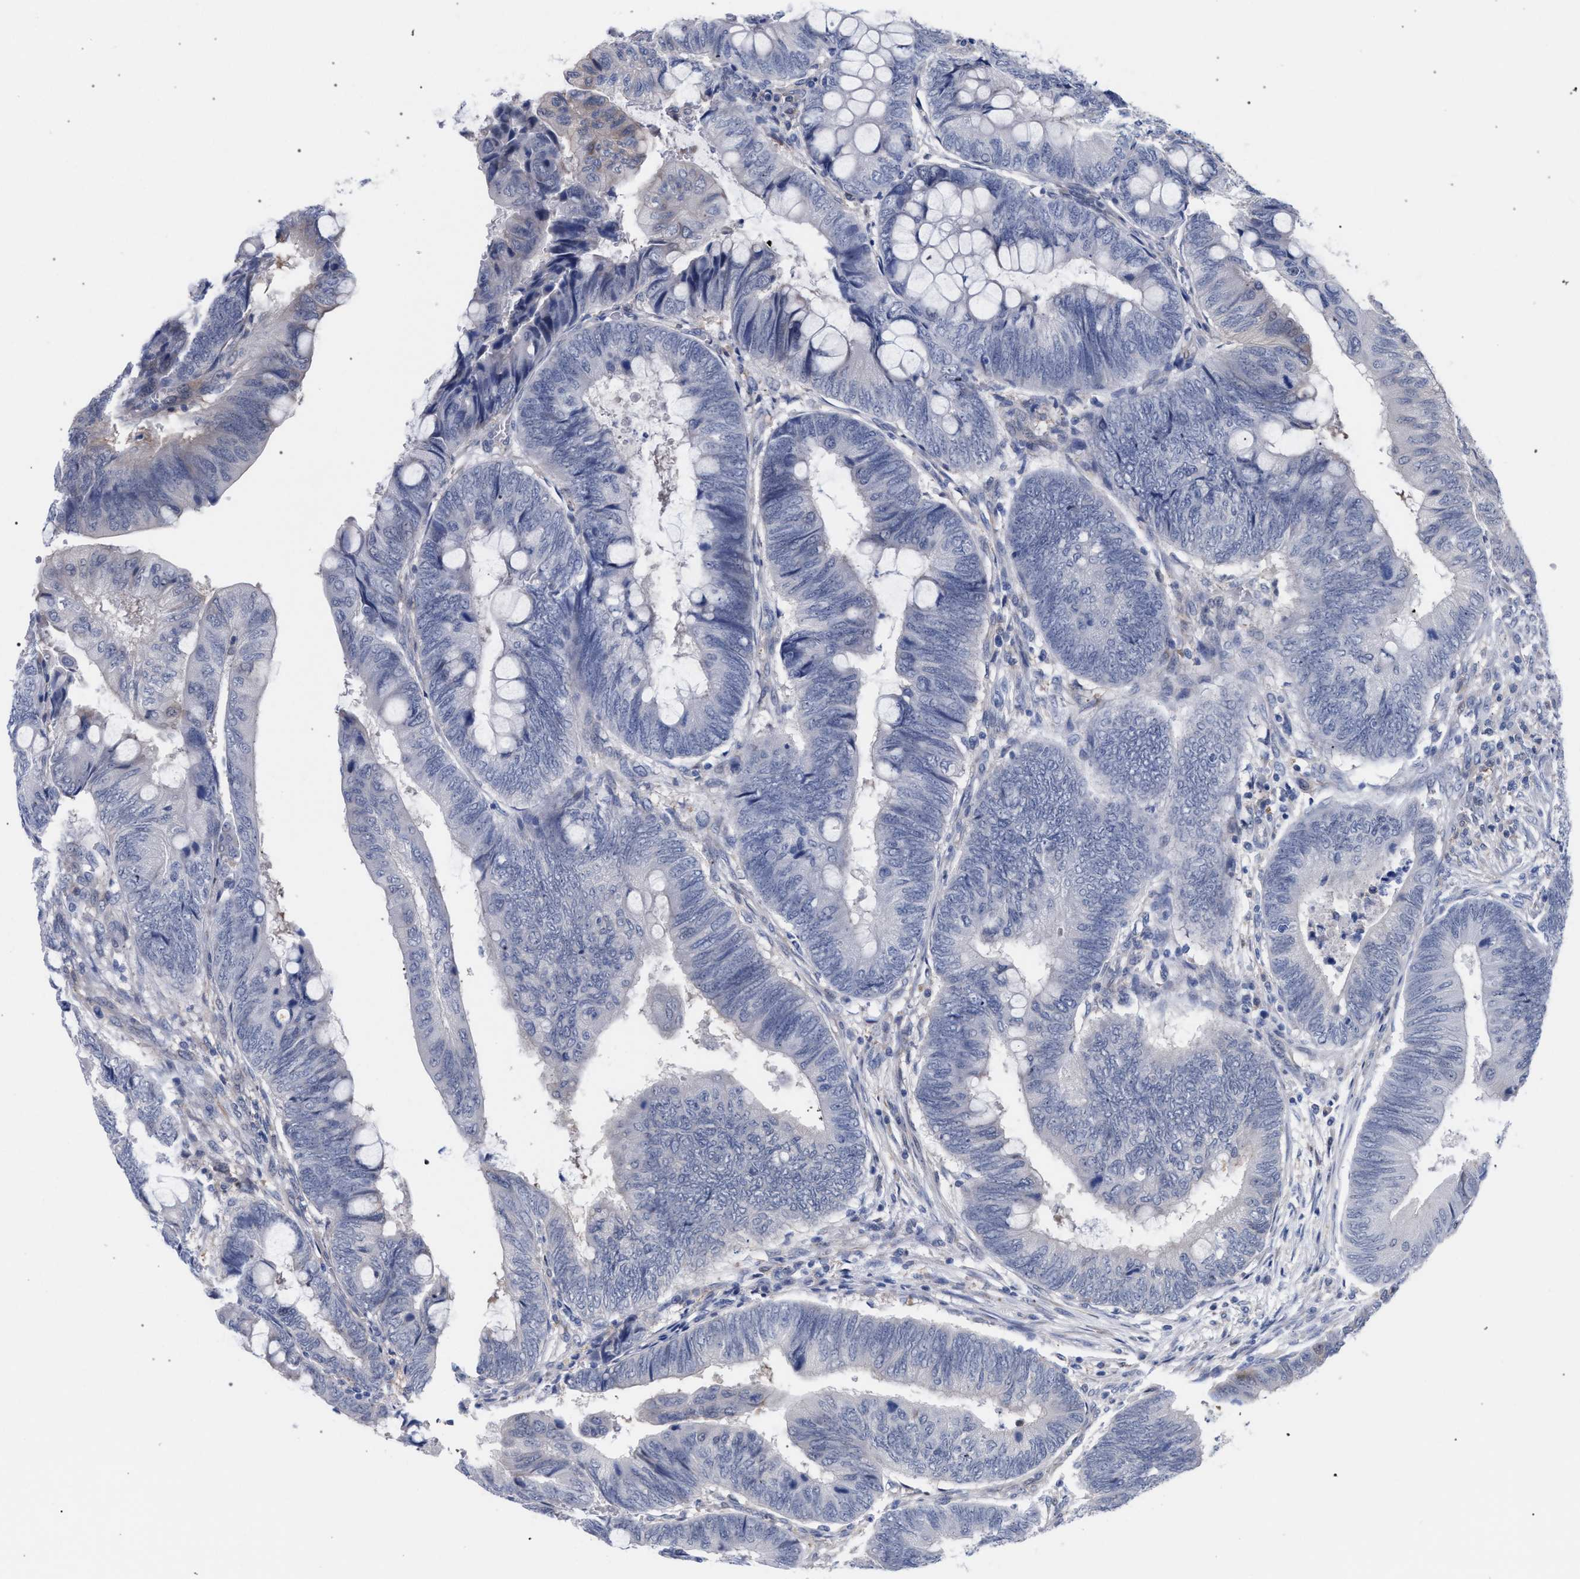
{"staining": {"intensity": "negative", "quantity": "none", "location": "none"}, "tissue": "colorectal cancer", "cell_type": "Tumor cells", "image_type": "cancer", "snomed": [{"axis": "morphology", "description": "Normal tissue, NOS"}, {"axis": "morphology", "description": "Adenocarcinoma, NOS"}, {"axis": "topography", "description": "Rectum"}, {"axis": "topography", "description": "Peripheral nerve tissue"}], "caption": "High power microscopy micrograph of an immunohistochemistry image of colorectal cancer, revealing no significant positivity in tumor cells.", "gene": "FHOD3", "patient": {"sex": "male", "age": 92}}